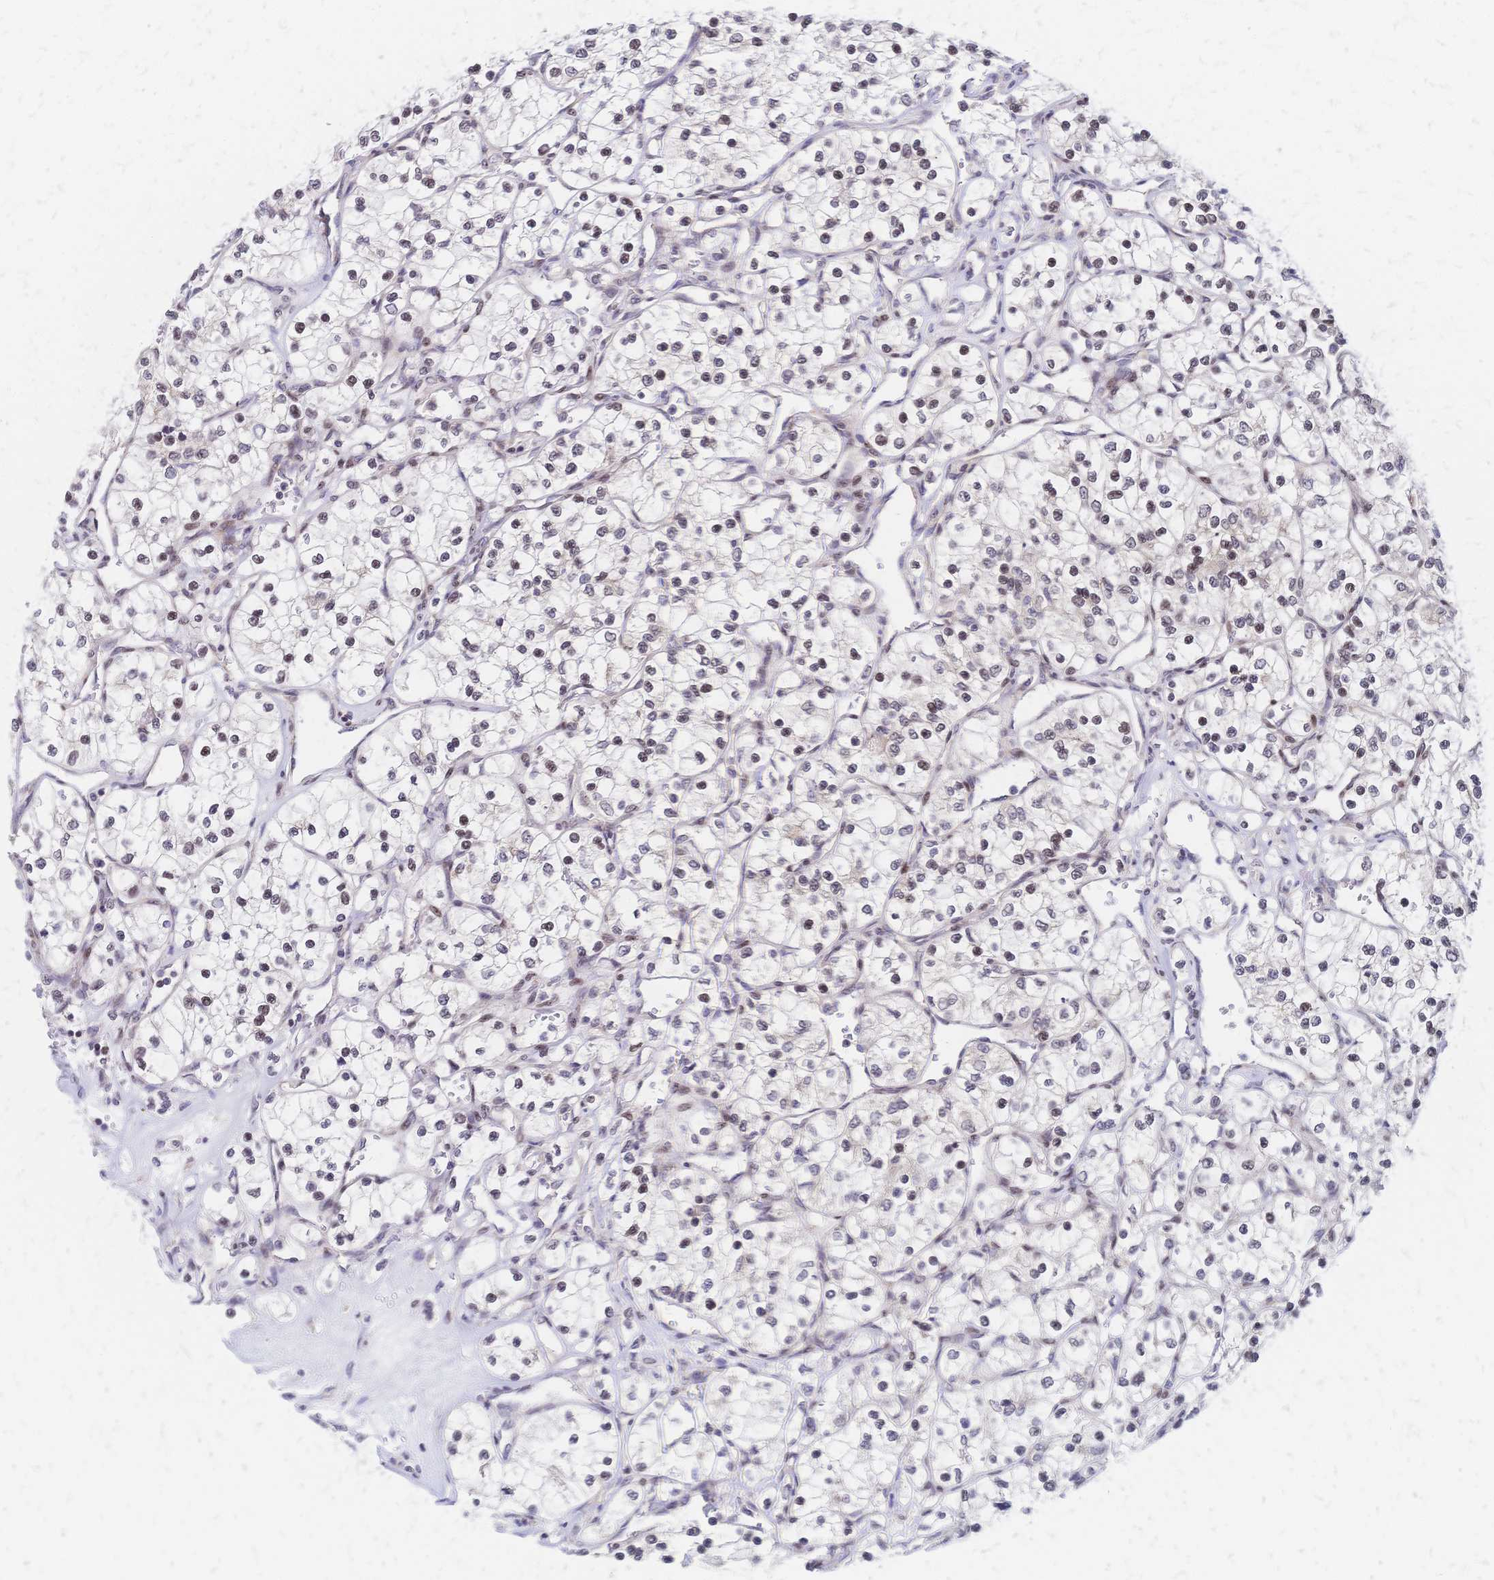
{"staining": {"intensity": "negative", "quantity": "none", "location": "none"}, "tissue": "renal cancer", "cell_type": "Tumor cells", "image_type": "cancer", "snomed": [{"axis": "morphology", "description": "Adenocarcinoma, NOS"}, {"axis": "topography", "description": "Kidney"}], "caption": "Tumor cells show no significant protein expression in renal cancer (adenocarcinoma). Brightfield microscopy of immunohistochemistry stained with DAB (3,3'-diaminobenzidine) (brown) and hematoxylin (blue), captured at high magnification.", "gene": "CBX7", "patient": {"sex": "female", "age": 69}}